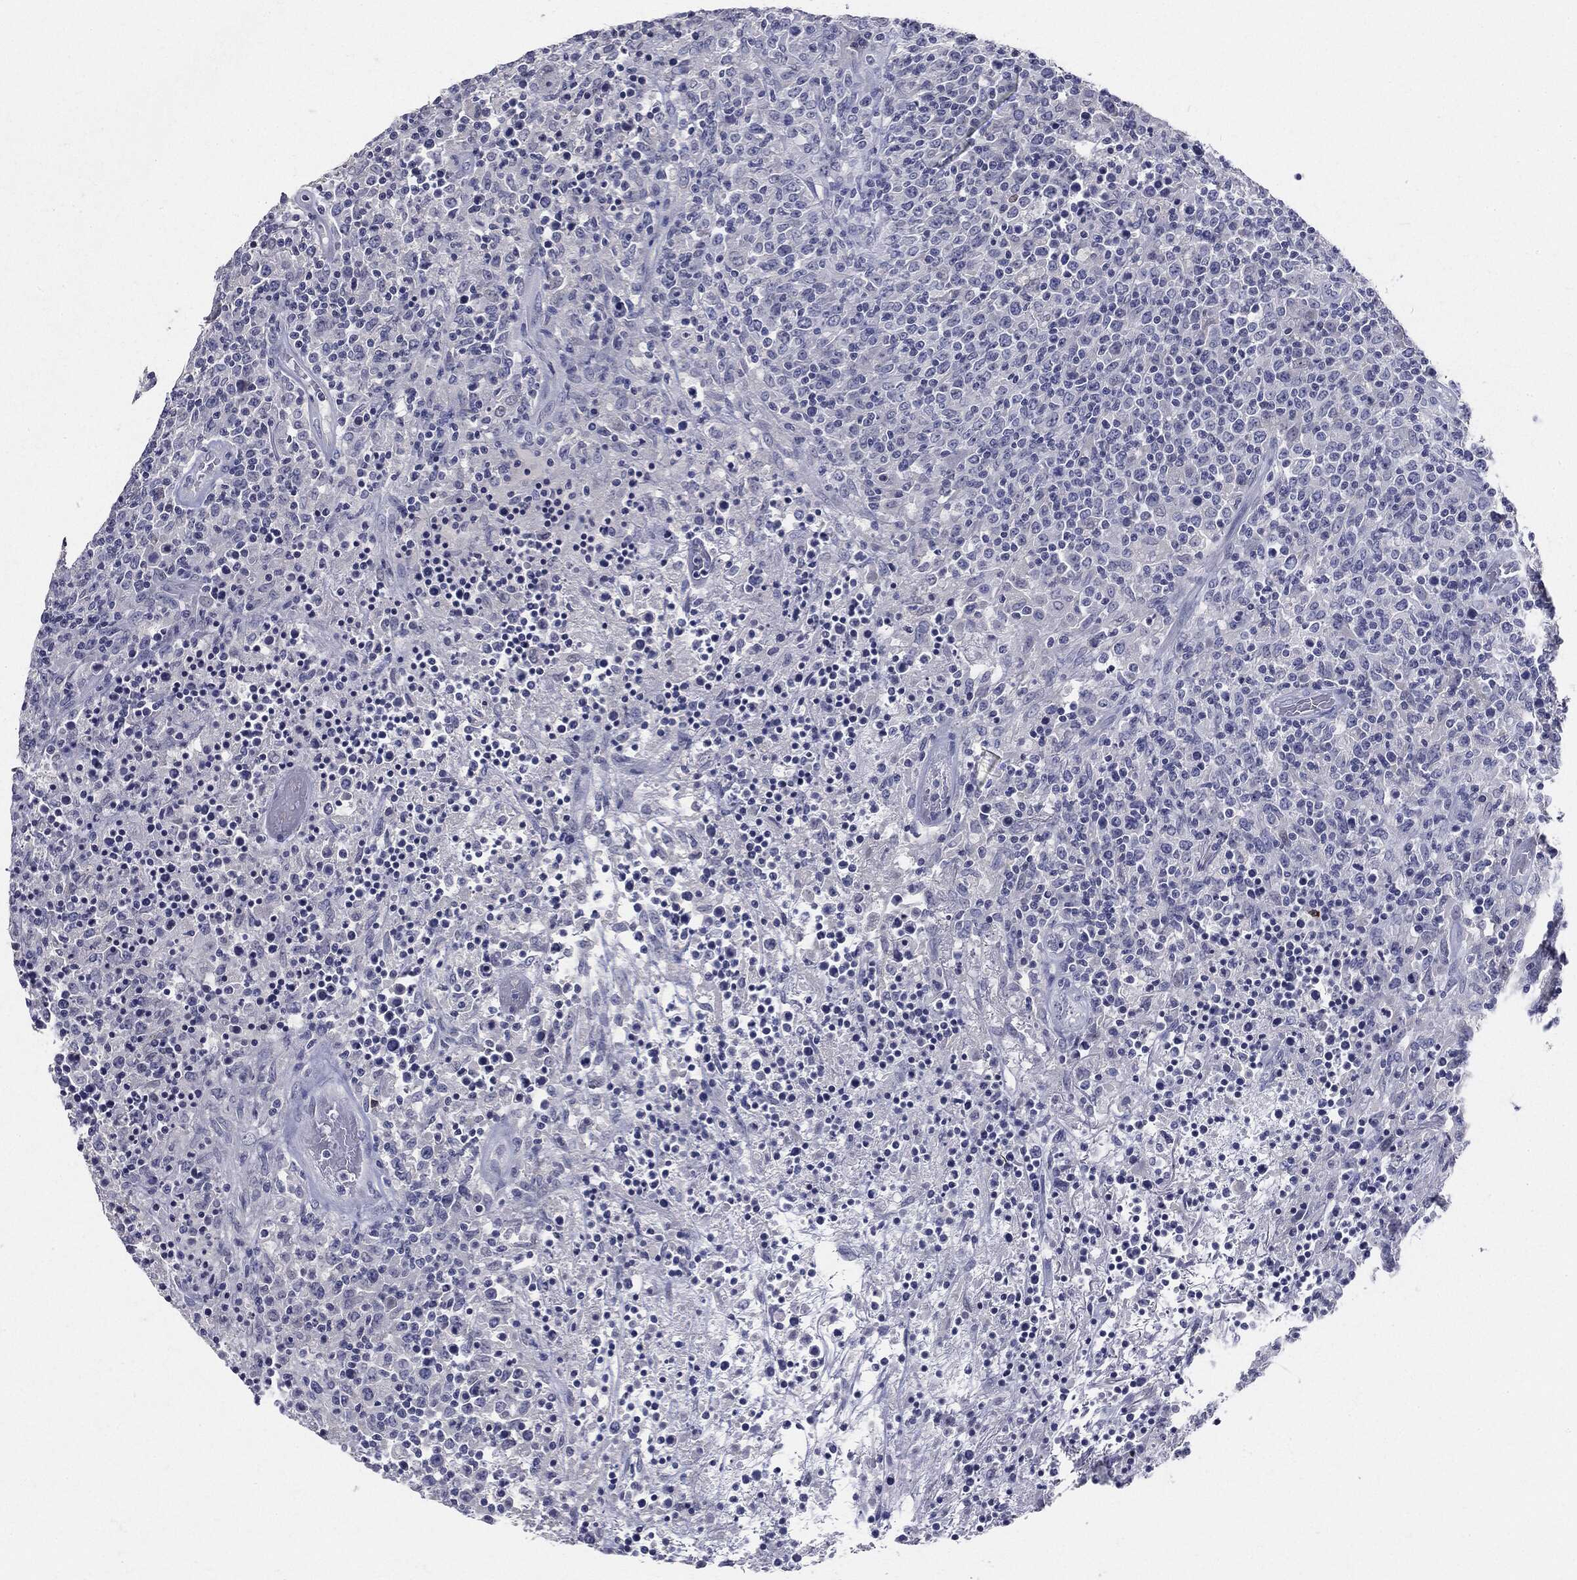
{"staining": {"intensity": "negative", "quantity": "none", "location": "none"}, "tissue": "lymphoma", "cell_type": "Tumor cells", "image_type": "cancer", "snomed": [{"axis": "morphology", "description": "Malignant lymphoma, non-Hodgkin's type, High grade"}, {"axis": "topography", "description": "Lung"}], "caption": "Tumor cells show no significant protein positivity in lymphoma. (Immunohistochemistry, brightfield microscopy, high magnification).", "gene": "CGB1", "patient": {"sex": "male", "age": 79}}